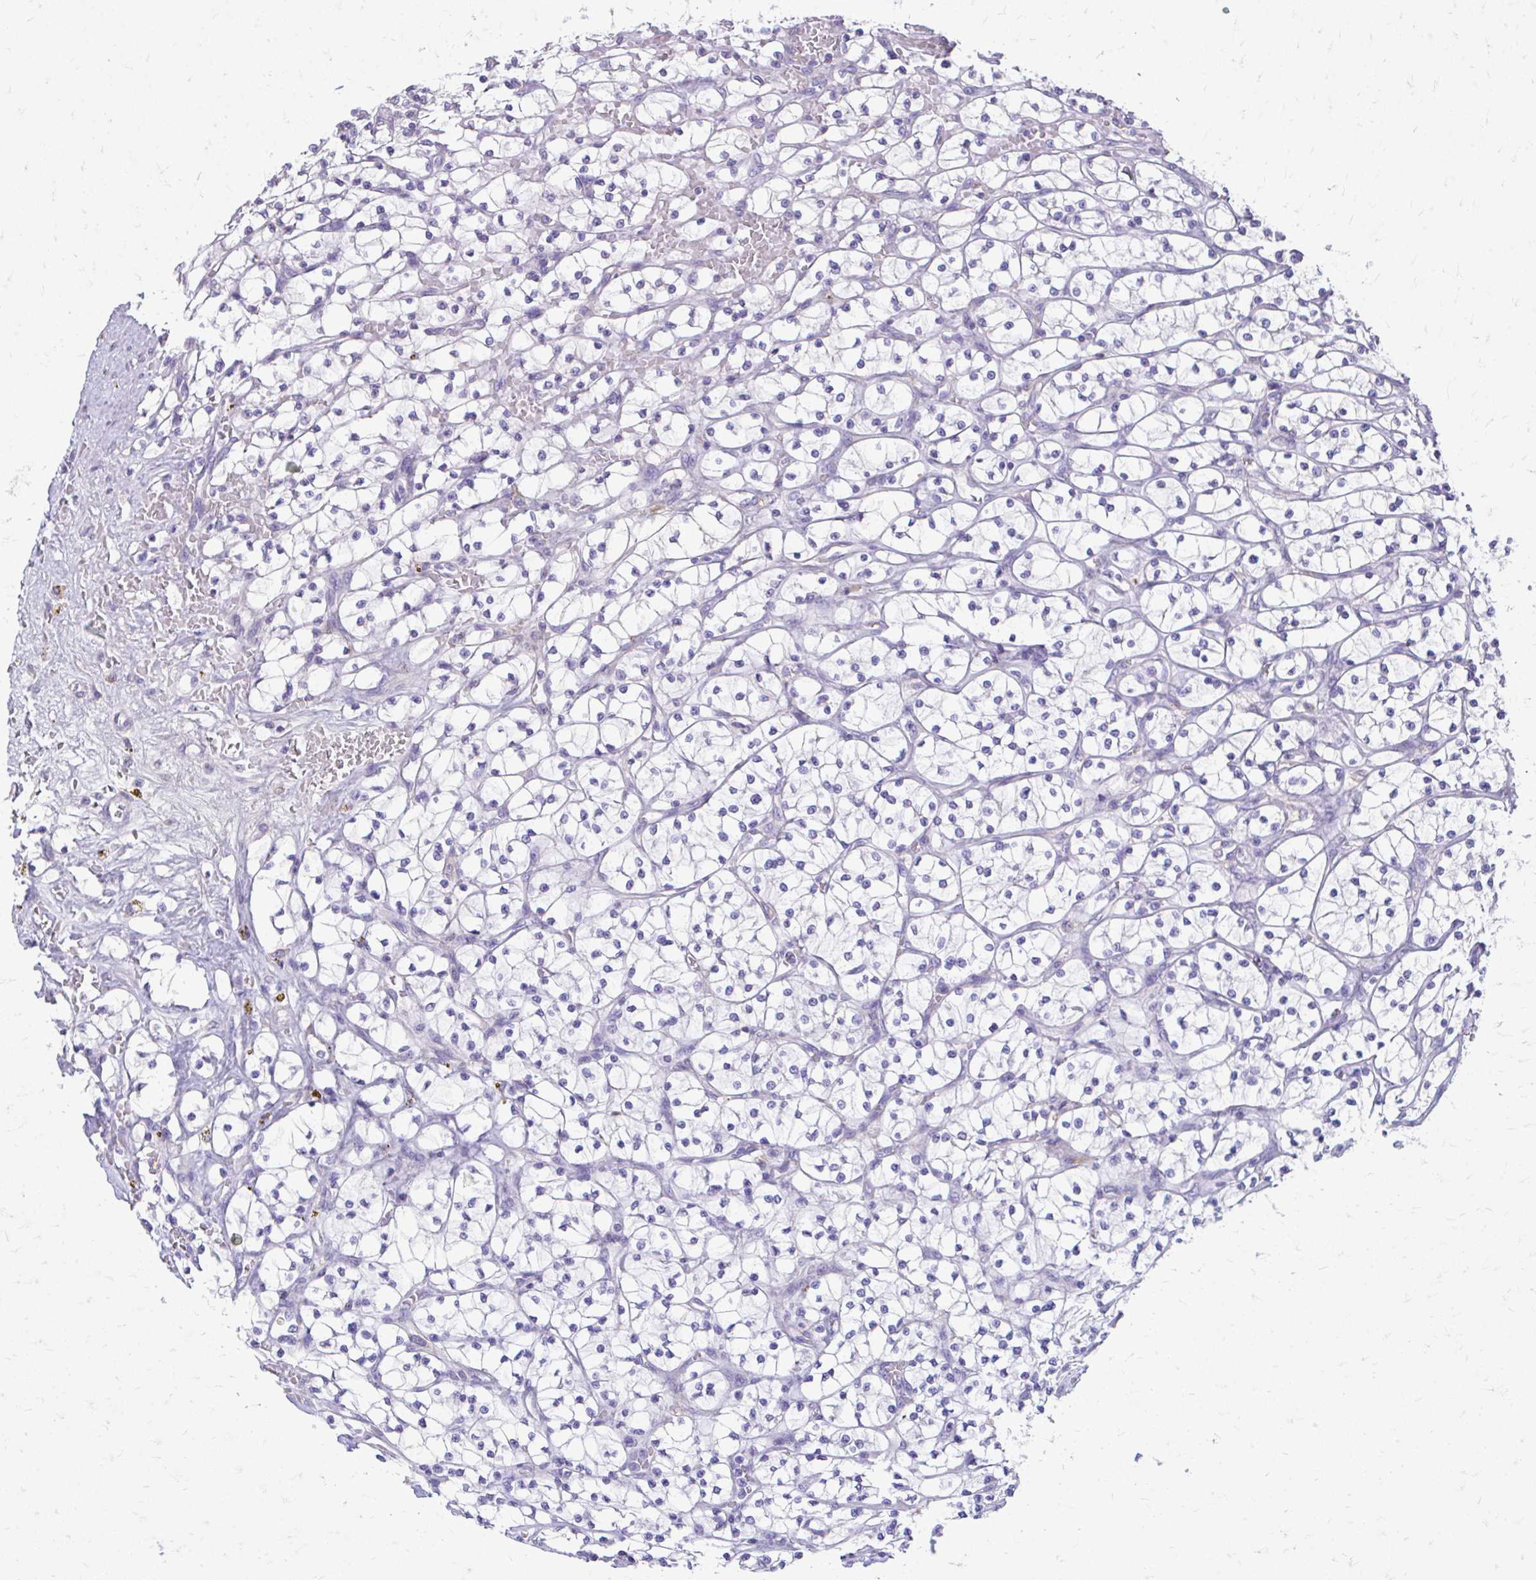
{"staining": {"intensity": "negative", "quantity": "none", "location": "none"}, "tissue": "renal cancer", "cell_type": "Tumor cells", "image_type": "cancer", "snomed": [{"axis": "morphology", "description": "Adenocarcinoma, NOS"}, {"axis": "topography", "description": "Kidney"}], "caption": "Immunohistochemical staining of renal adenocarcinoma demonstrates no significant expression in tumor cells.", "gene": "CFH", "patient": {"sex": "female", "age": 64}}